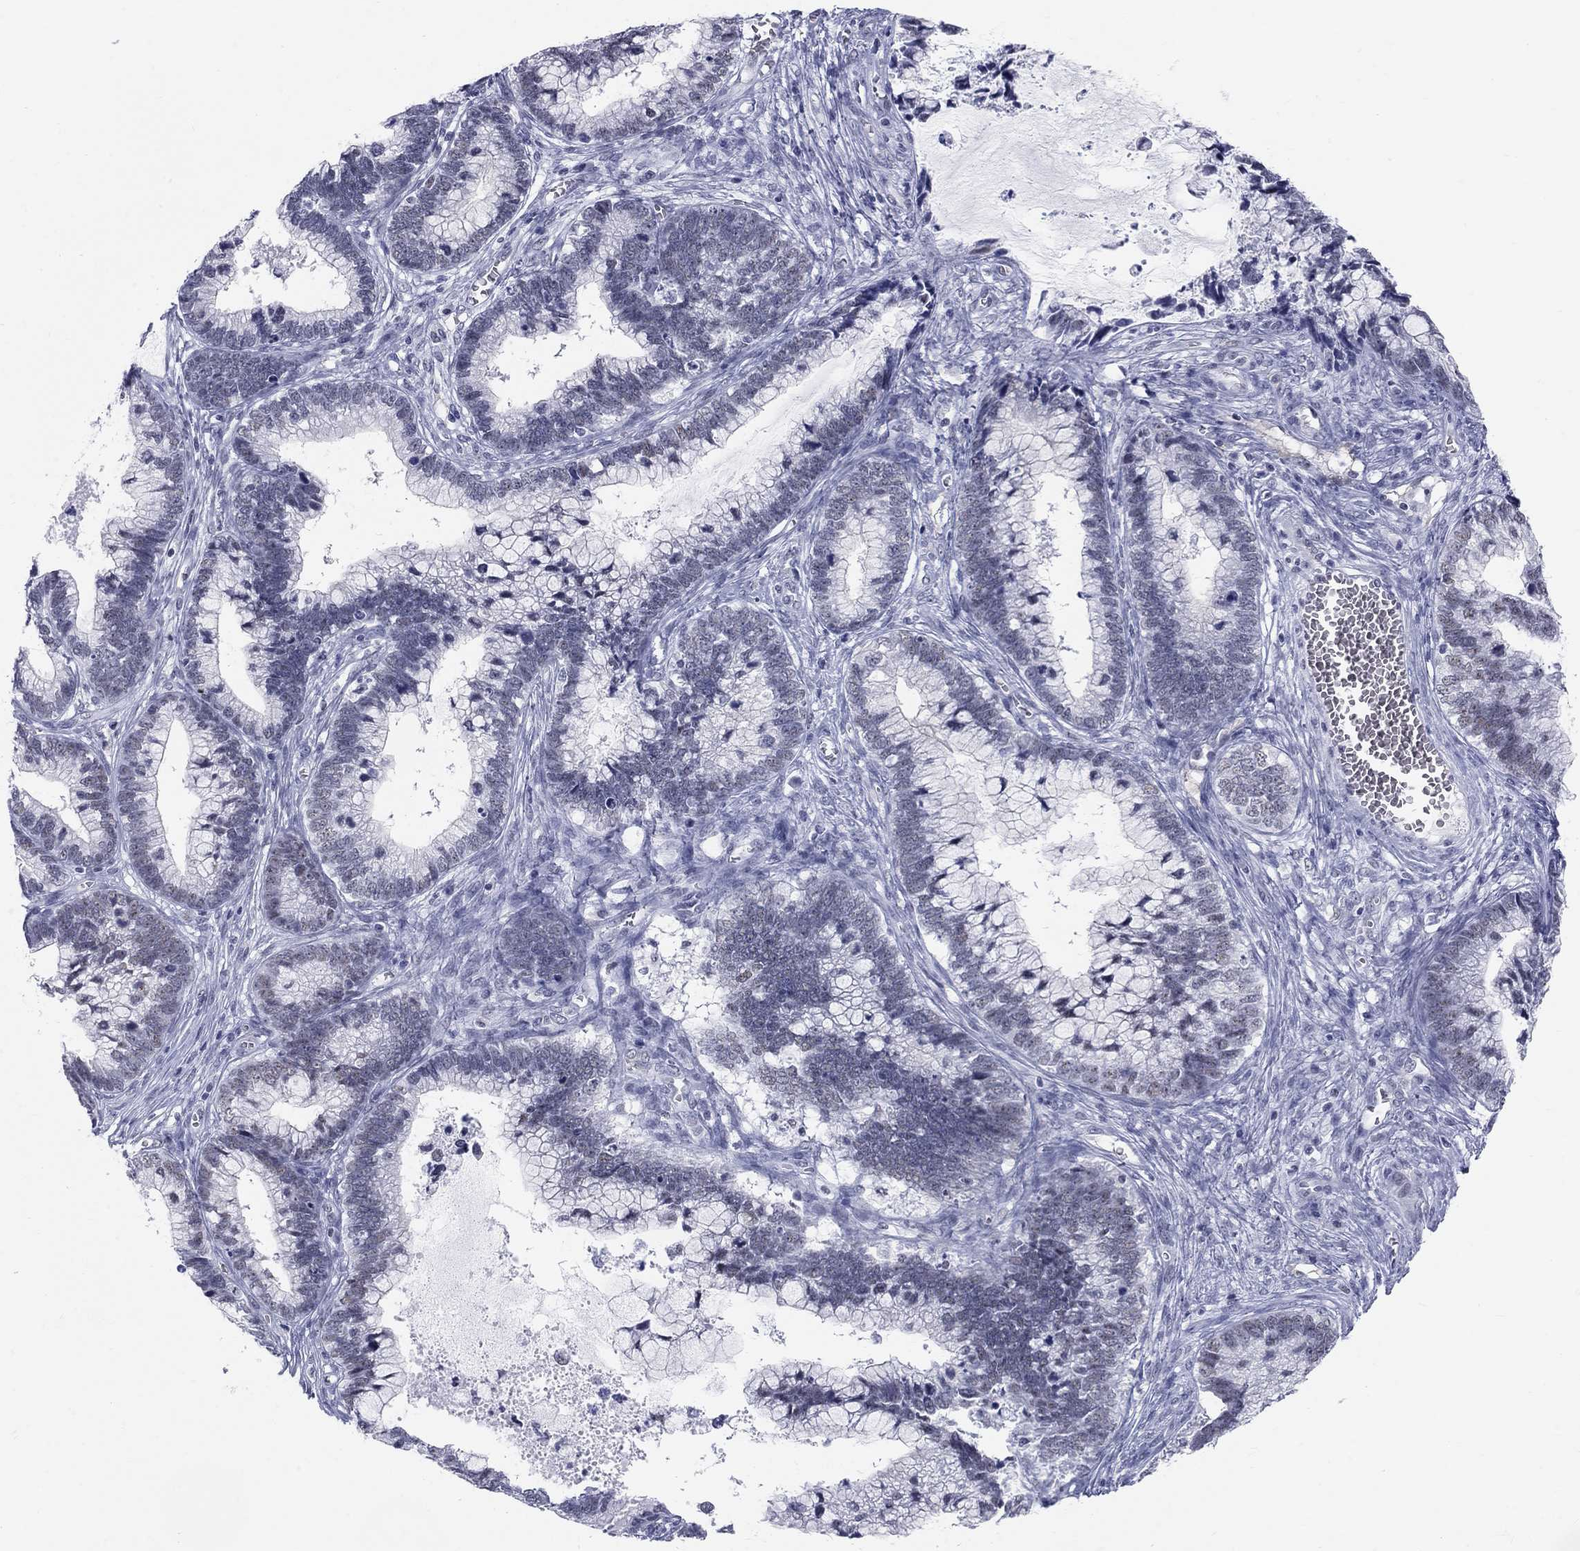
{"staining": {"intensity": "negative", "quantity": "none", "location": "none"}, "tissue": "cervical cancer", "cell_type": "Tumor cells", "image_type": "cancer", "snomed": [{"axis": "morphology", "description": "Adenocarcinoma, NOS"}, {"axis": "topography", "description": "Cervix"}], "caption": "Micrograph shows no significant protein positivity in tumor cells of adenocarcinoma (cervical).", "gene": "DMTN", "patient": {"sex": "female", "age": 44}}